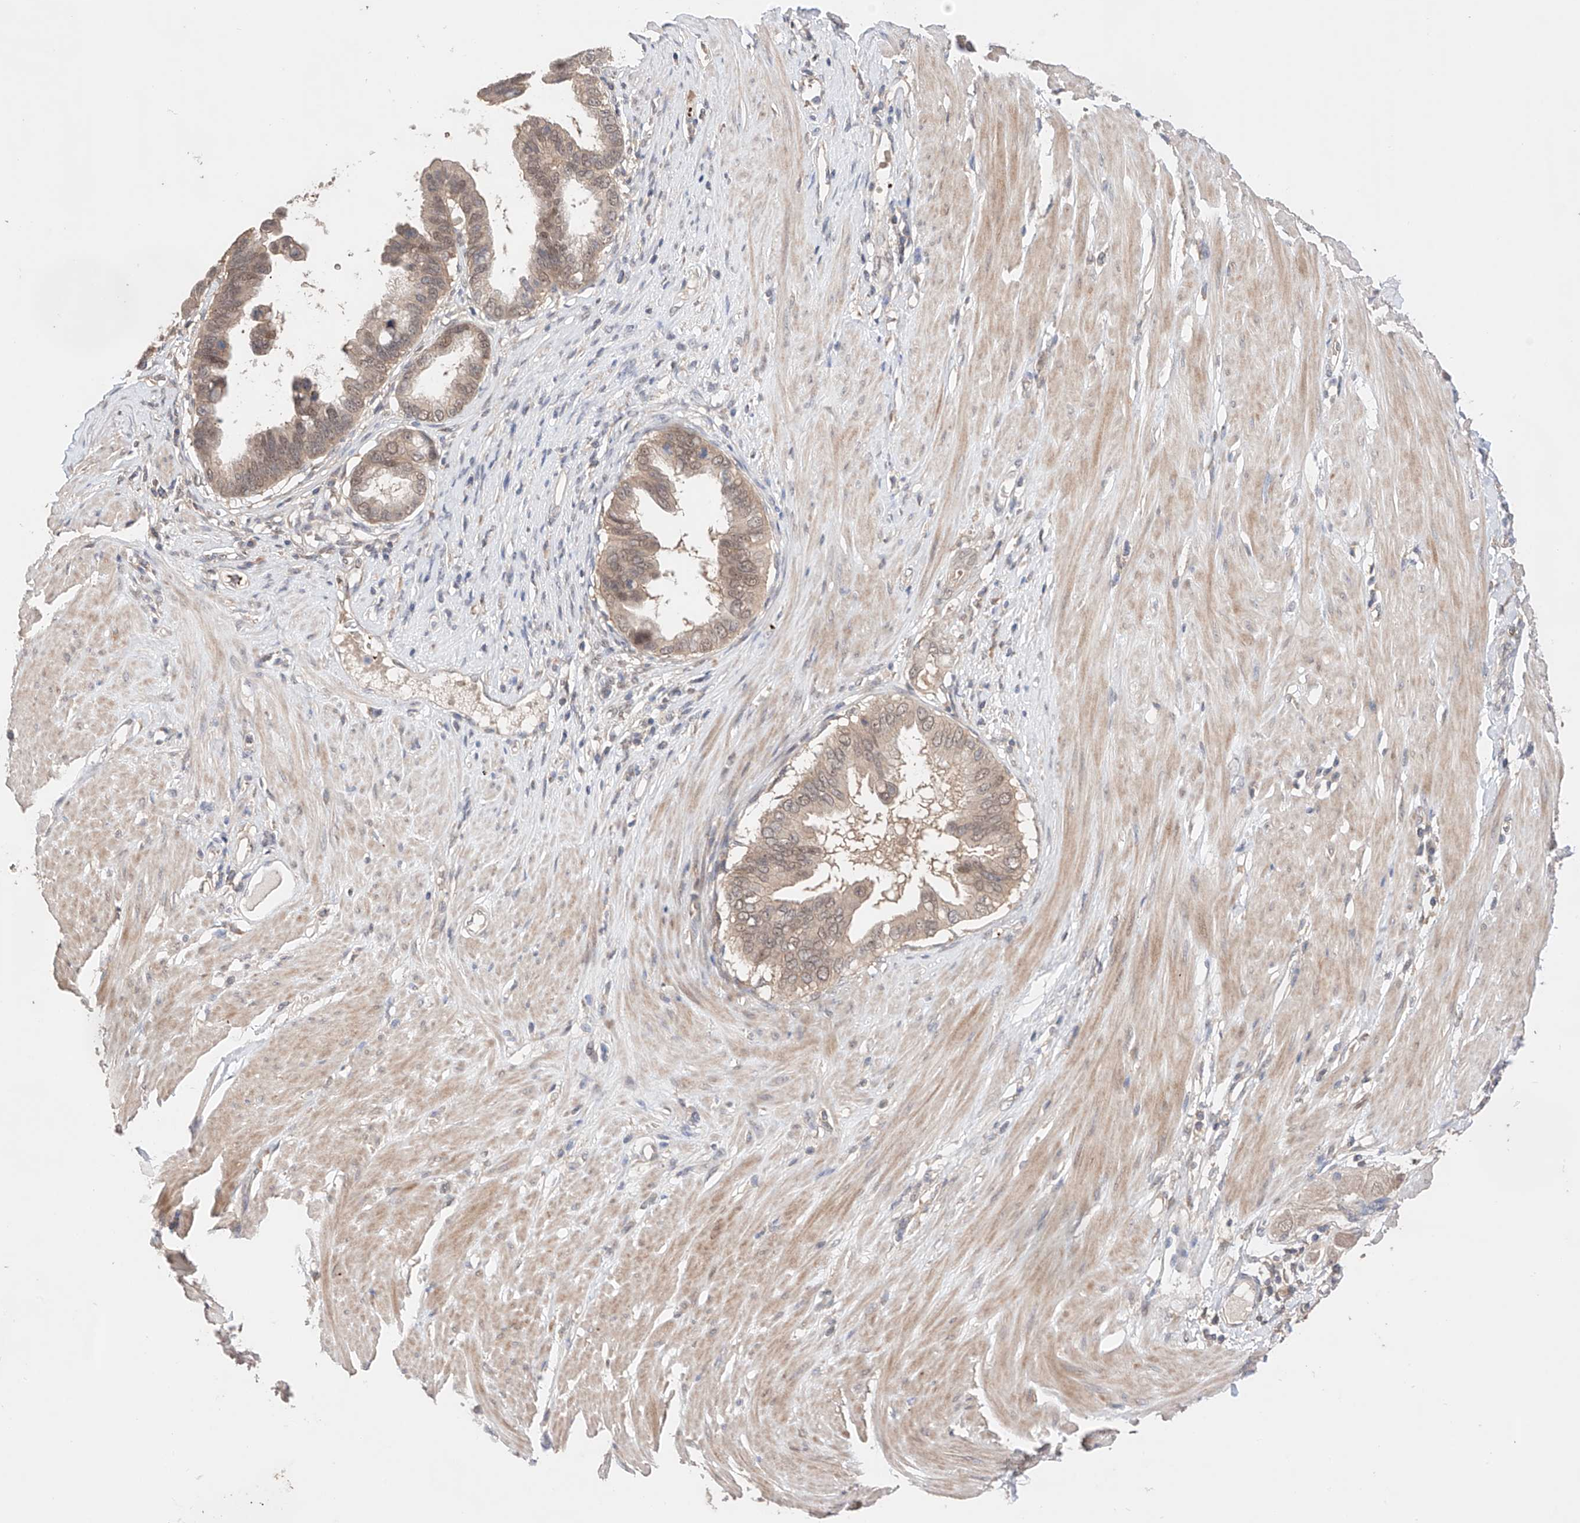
{"staining": {"intensity": "weak", "quantity": ">75%", "location": "cytoplasmic/membranous,nuclear"}, "tissue": "pancreatic cancer", "cell_type": "Tumor cells", "image_type": "cancer", "snomed": [{"axis": "morphology", "description": "Adenocarcinoma, NOS"}, {"axis": "topography", "description": "Pancreas"}], "caption": "A histopathology image of human adenocarcinoma (pancreatic) stained for a protein demonstrates weak cytoplasmic/membranous and nuclear brown staining in tumor cells.", "gene": "ZFHX2", "patient": {"sex": "female", "age": 56}}